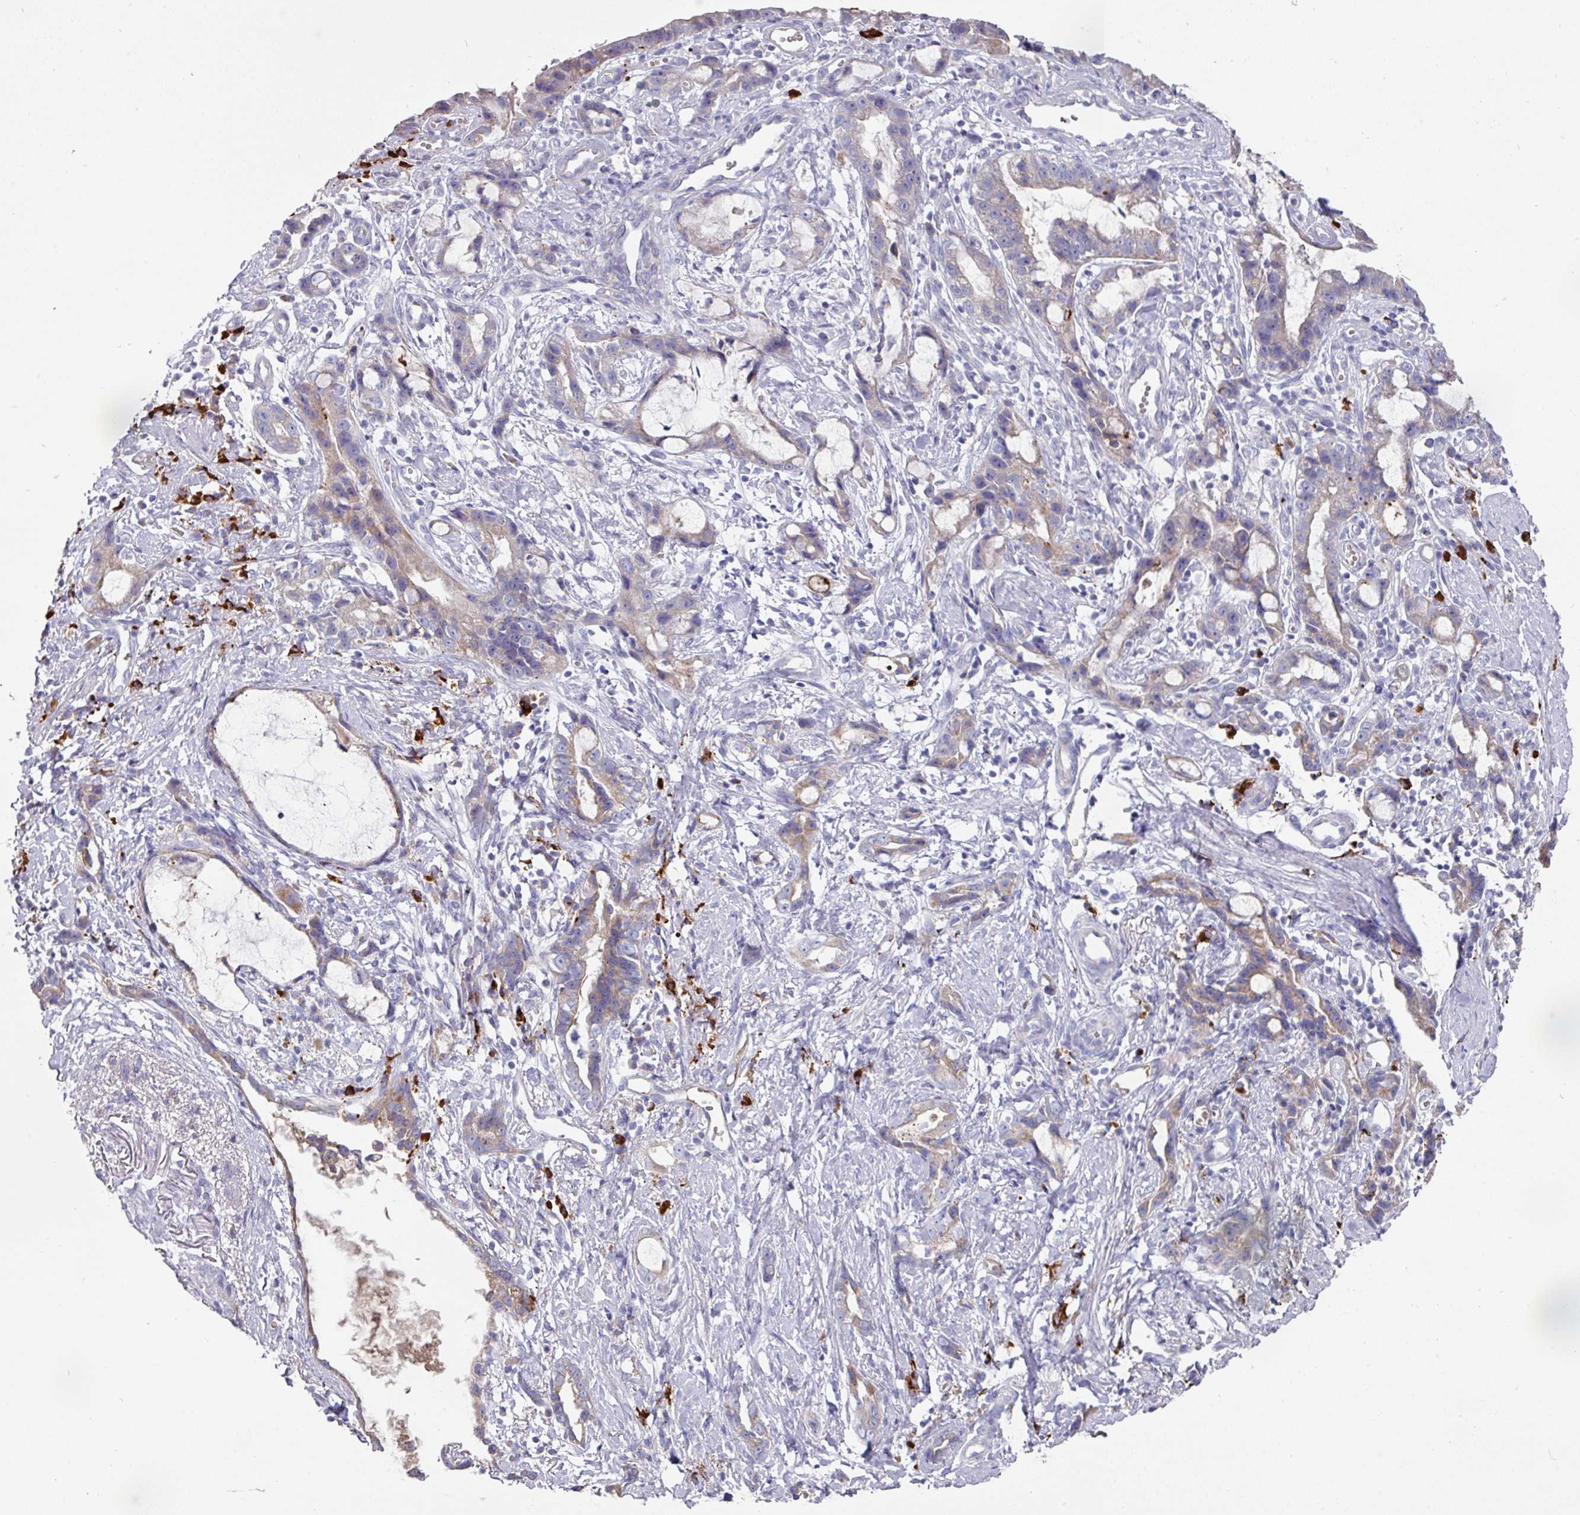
{"staining": {"intensity": "weak", "quantity": "25%-75%", "location": "cytoplasmic/membranous"}, "tissue": "stomach cancer", "cell_type": "Tumor cells", "image_type": "cancer", "snomed": [{"axis": "morphology", "description": "Adenocarcinoma, NOS"}, {"axis": "topography", "description": "Stomach"}], "caption": "Brown immunohistochemical staining in human stomach cancer (adenocarcinoma) demonstrates weak cytoplasmic/membranous expression in about 25%-75% of tumor cells. (Brightfield microscopy of DAB IHC at high magnification).", "gene": "IL4R", "patient": {"sex": "male", "age": 55}}